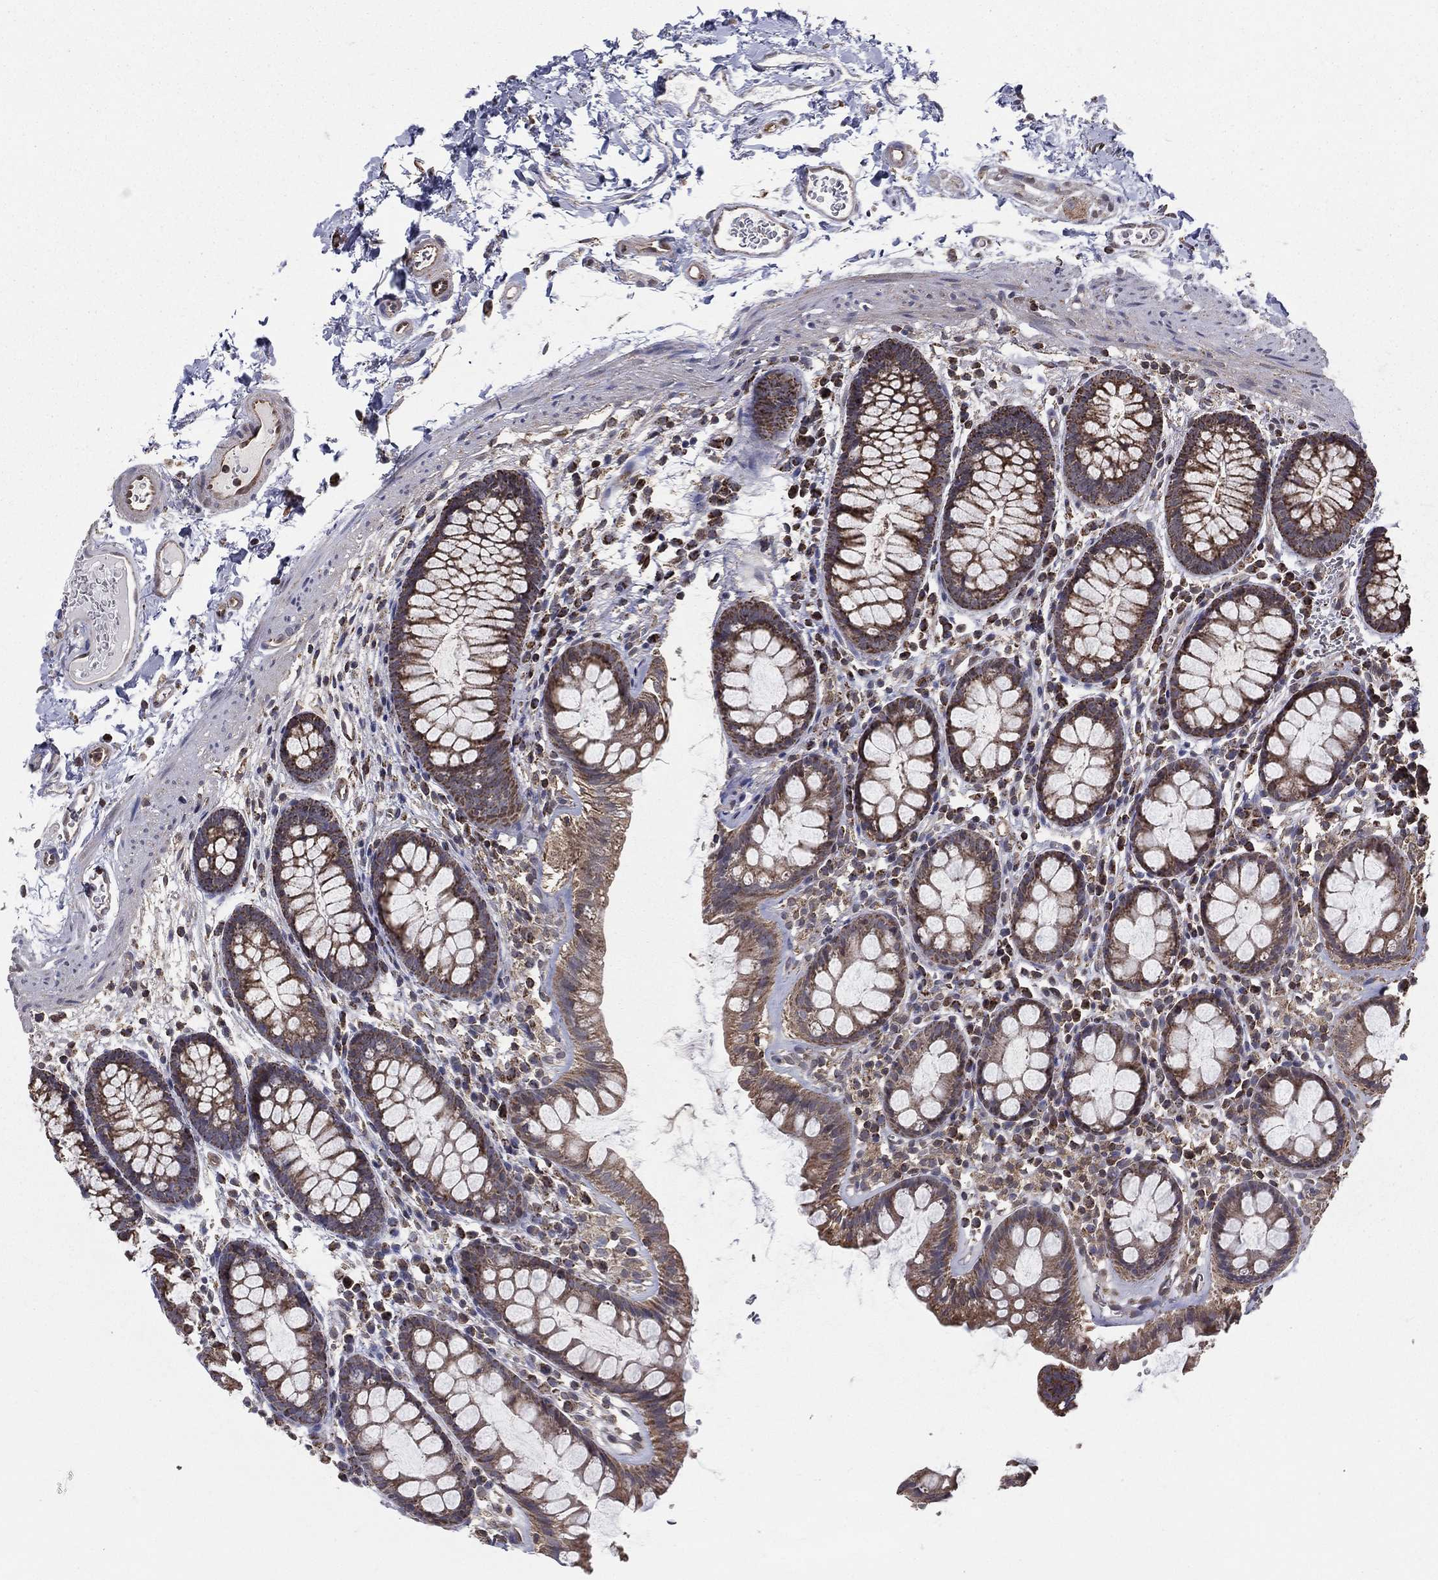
{"staining": {"intensity": "moderate", "quantity": "25%-75%", "location": "cytoplasmic/membranous"}, "tissue": "colon", "cell_type": "Endothelial cells", "image_type": "normal", "snomed": [{"axis": "morphology", "description": "Normal tissue, NOS"}, {"axis": "topography", "description": "Colon"}], "caption": "A medium amount of moderate cytoplasmic/membranous positivity is present in about 25%-75% of endothelial cells in benign colon. (DAB (3,3'-diaminobenzidine) = brown stain, brightfield microscopy at high magnification).", "gene": "ENSG00000288684", "patient": {"sex": "male", "age": 76}}